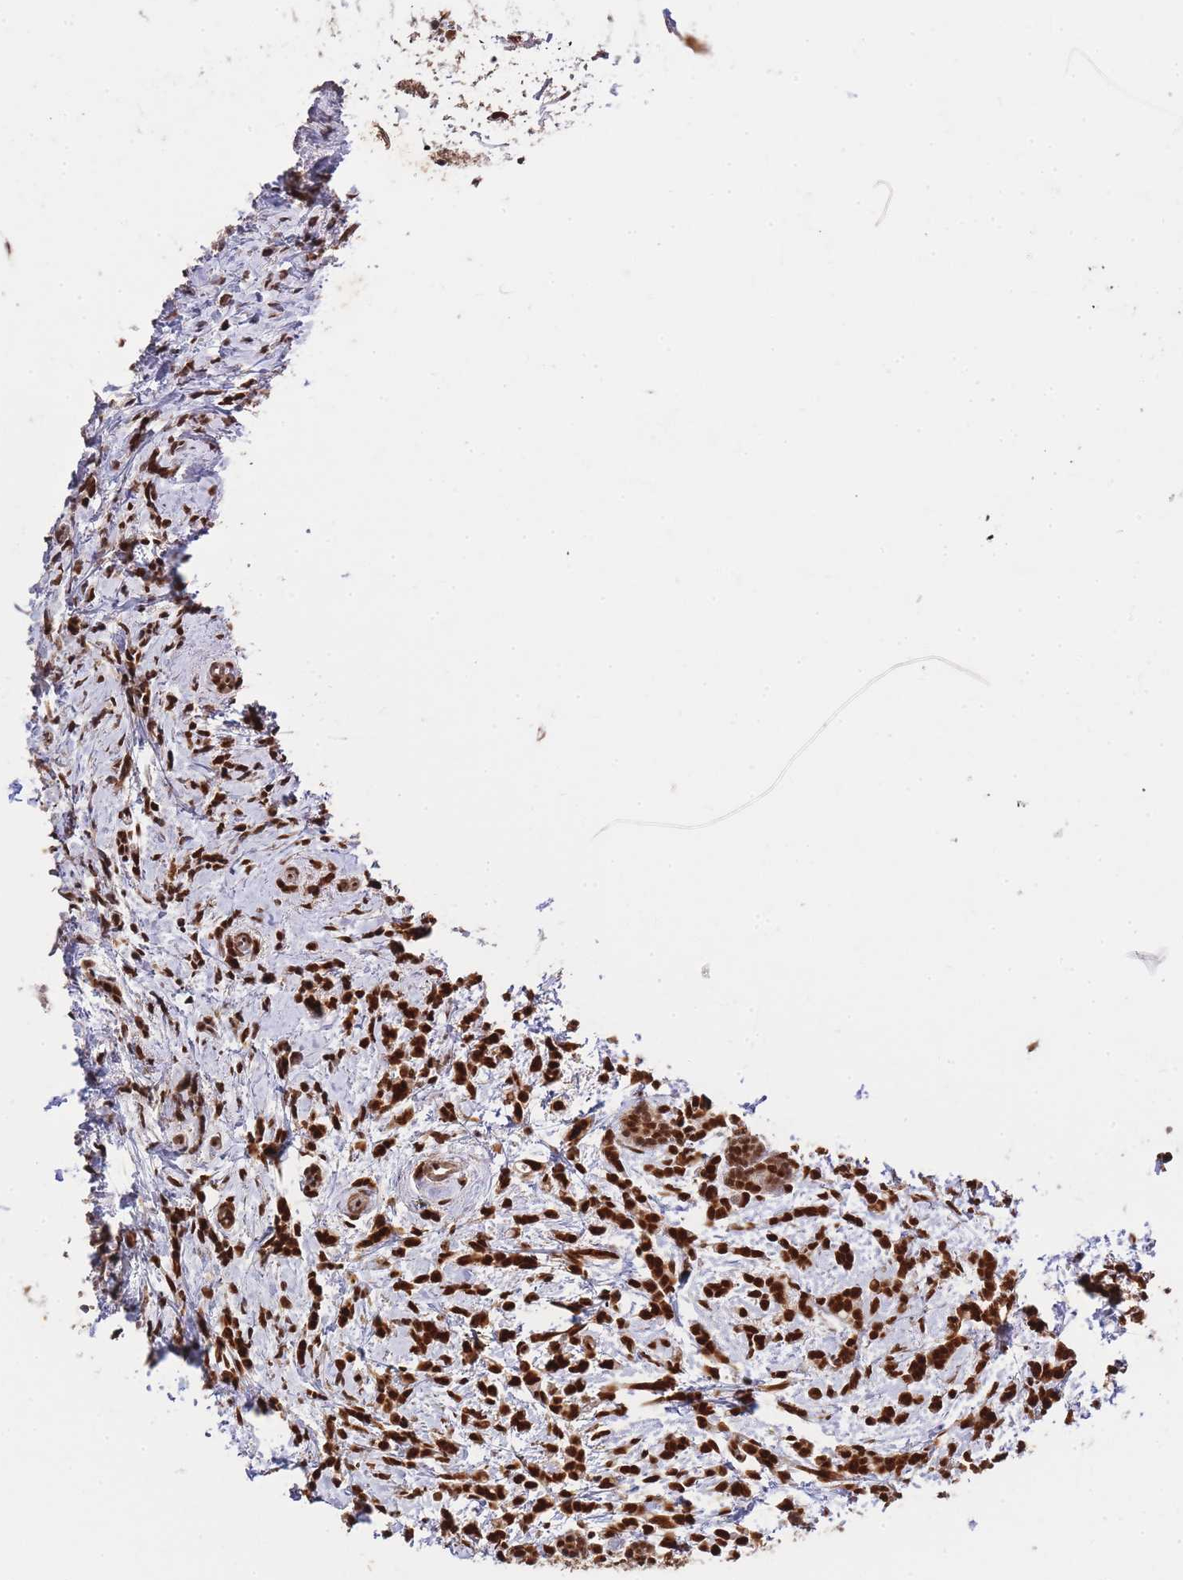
{"staining": {"intensity": "strong", "quantity": ">75%", "location": "nuclear"}, "tissue": "breast cancer", "cell_type": "Tumor cells", "image_type": "cancer", "snomed": [{"axis": "morphology", "description": "Lobular carcinoma"}, {"axis": "topography", "description": "Breast"}], "caption": "Breast cancer stained for a protein (brown) displays strong nuclear positive expression in approximately >75% of tumor cells.", "gene": "PRKDC", "patient": {"sex": "female", "age": 58}}